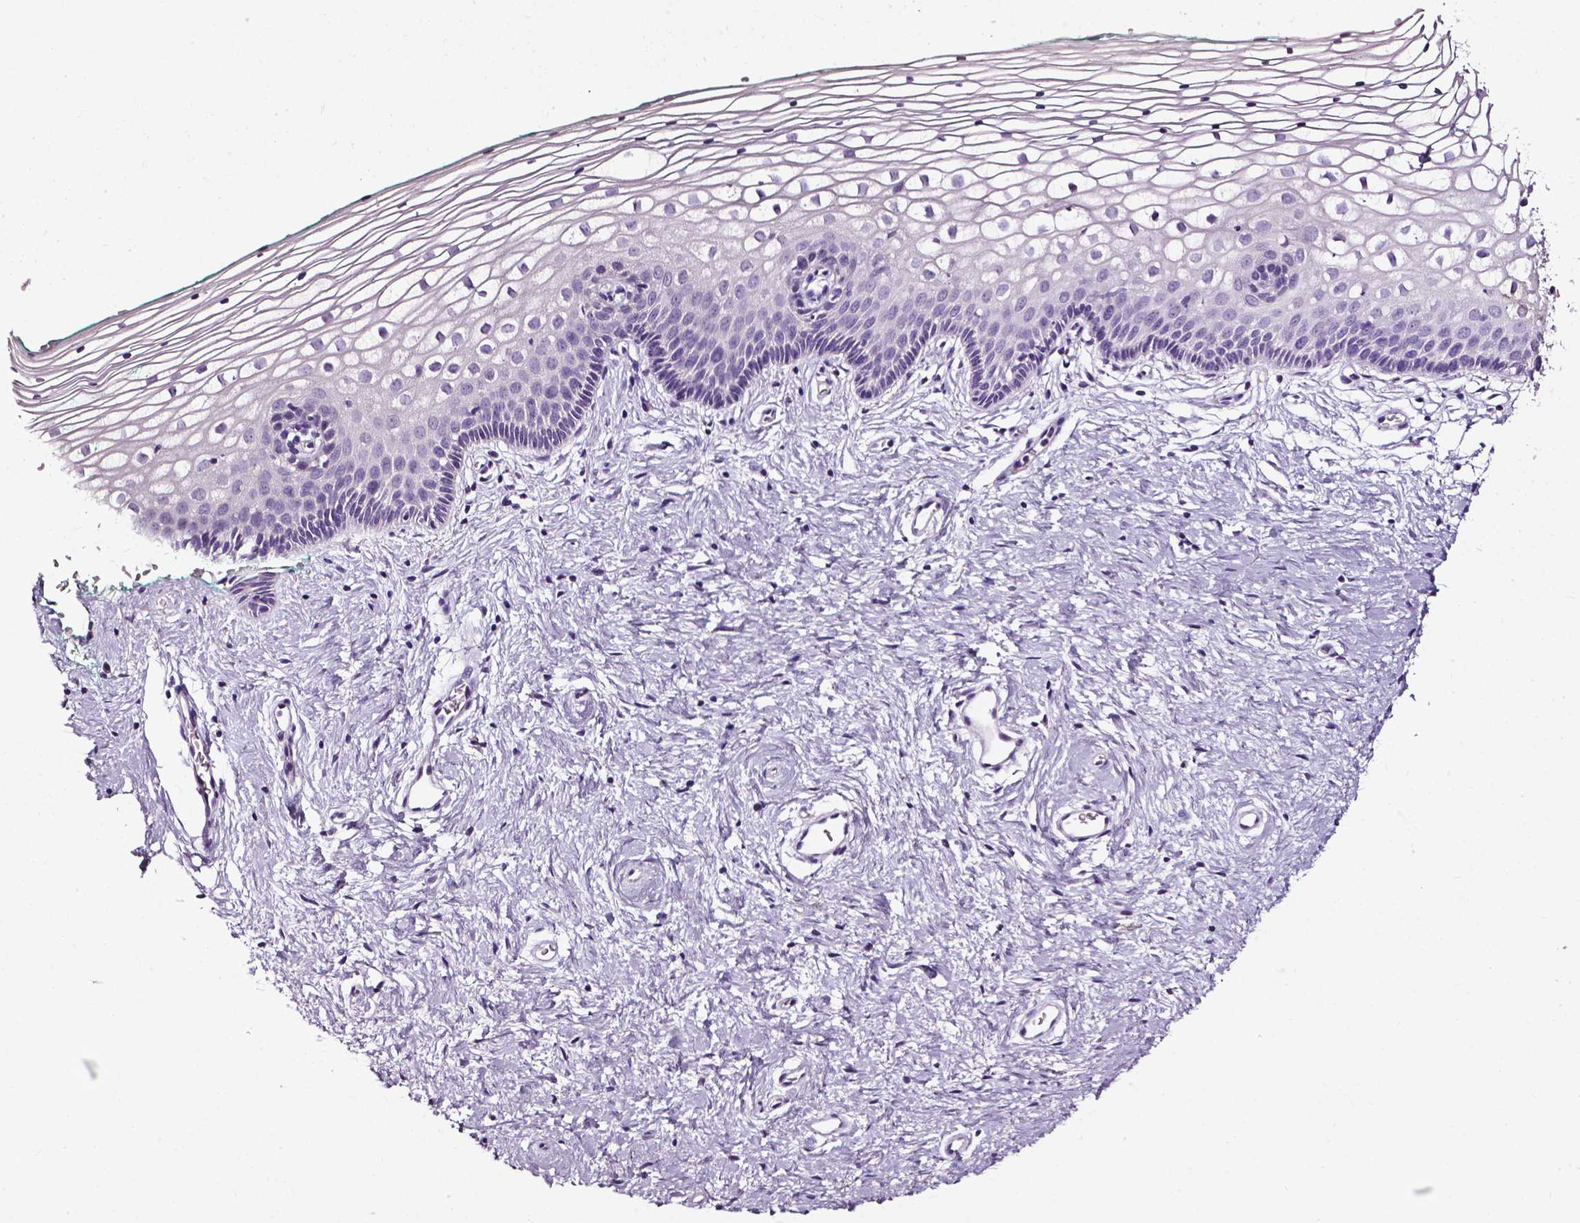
{"staining": {"intensity": "negative", "quantity": "none", "location": "none"}, "tissue": "vagina", "cell_type": "Squamous epithelial cells", "image_type": "normal", "snomed": [{"axis": "morphology", "description": "Normal tissue, NOS"}, {"axis": "topography", "description": "Vagina"}], "caption": "The photomicrograph demonstrates no significant expression in squamous epithelial cells of vagina.", "gene": "DEFA5", "patient": {"sex": "female", "age": 36}}